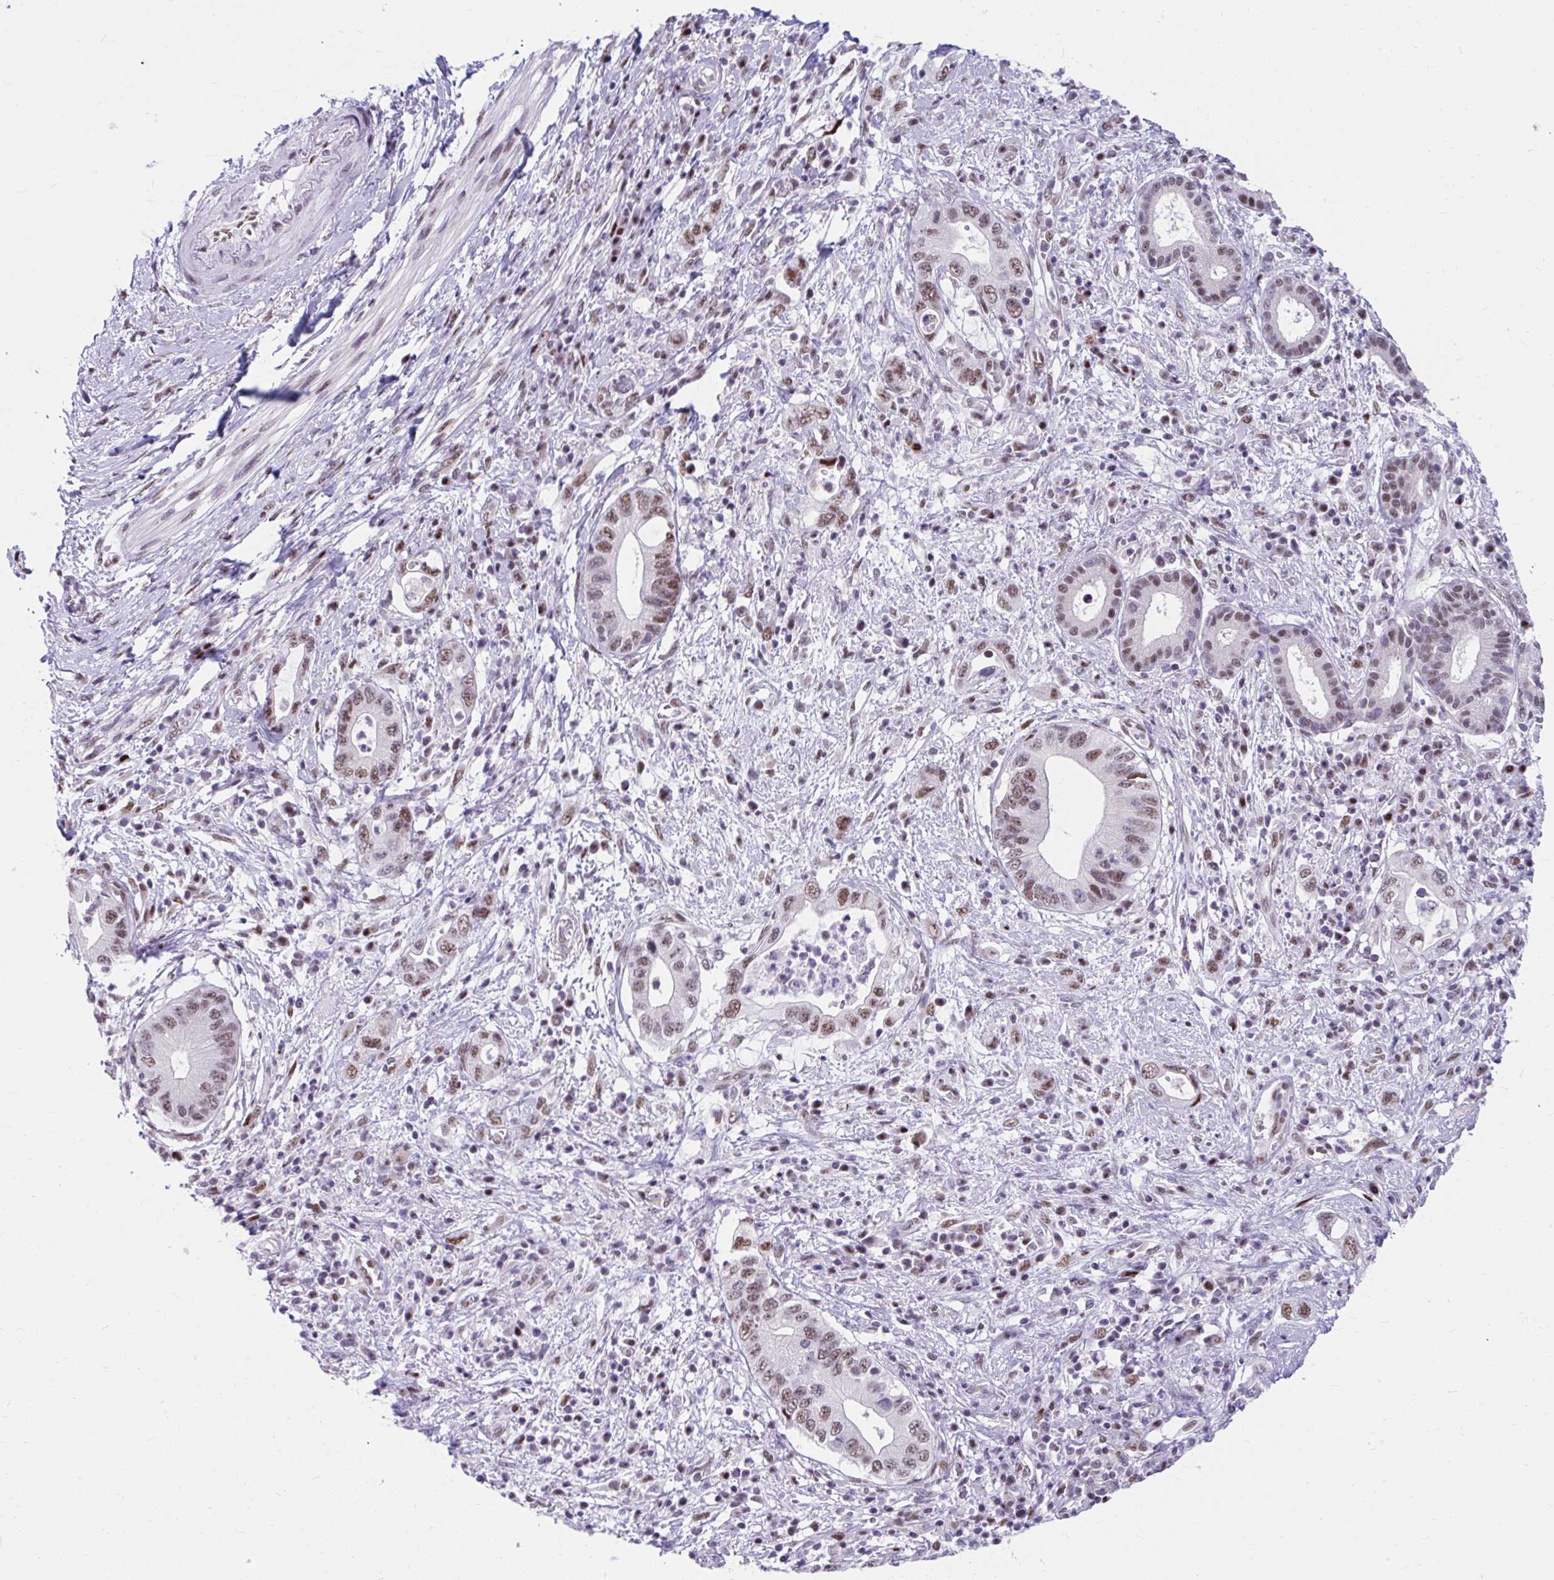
{"staining": {"intensity": "moderate", "quantity": ">75%", "location": "nuclear"}, "tissue": "pancreatic cancer", "cell_type": "Tumor cells", "image_type": "cancer", "snomed": [{"axis": "morphology", "description": "Adenocarcinoma, NOS"}, {"axis": "topography", "description": "Pancreas"}], "caption": "Immunohistochemical staining of human pancreatic adenocarcinoma exhibits medium levels of moderate nuclear protein positivity in approximately >75% of tumor cells. (Stains: DAB (3,3'-diaminobenzidine) in brown, nuclei in blue, Microscopy: brightfield microscopy at high magnification).", "gene": "SLC35C2", "patient": {"sex": "female", "age": 72}}